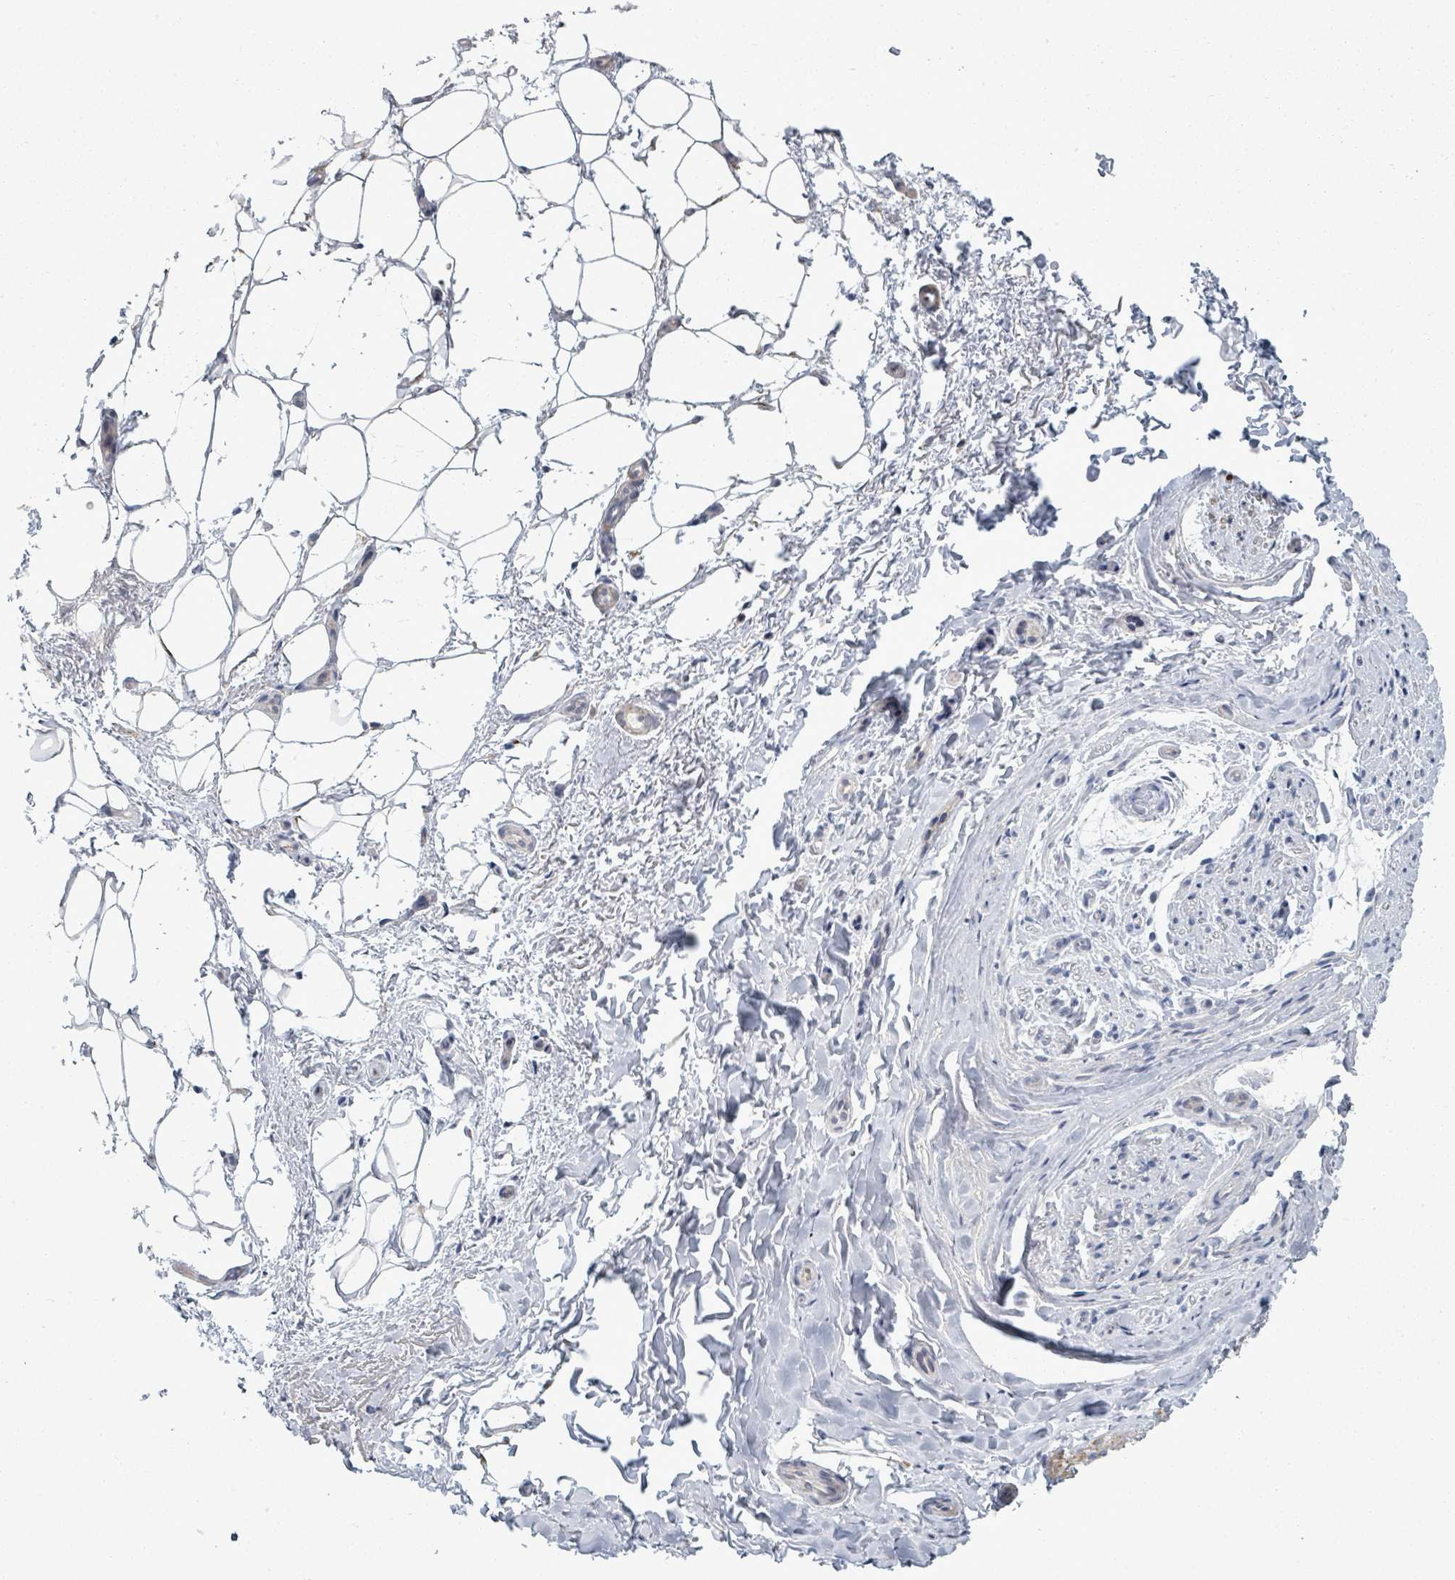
{"staining": {"intensity": "negative", "quantity": "none", "location": "none"}, "tissue": "adipose tissue", "cell_type": "Adipocytes", "image_type": "normal", "snomed": [{"axis": "morphology", "description": "Normal tissue, NOS"}, {"axis": "topography", "description": "Peripheral nerve tissue"}], "caption": "High magnification brightfield microscopy of unremarkable adipose tissue stained with DAB (3,3'-diaminobenzidine) (brown) and counterstained with hematoxylin (blue): adipocytes show no significant expression.", "gene": "PTPN20", "patient": {"sex": "female", "age": 61}}